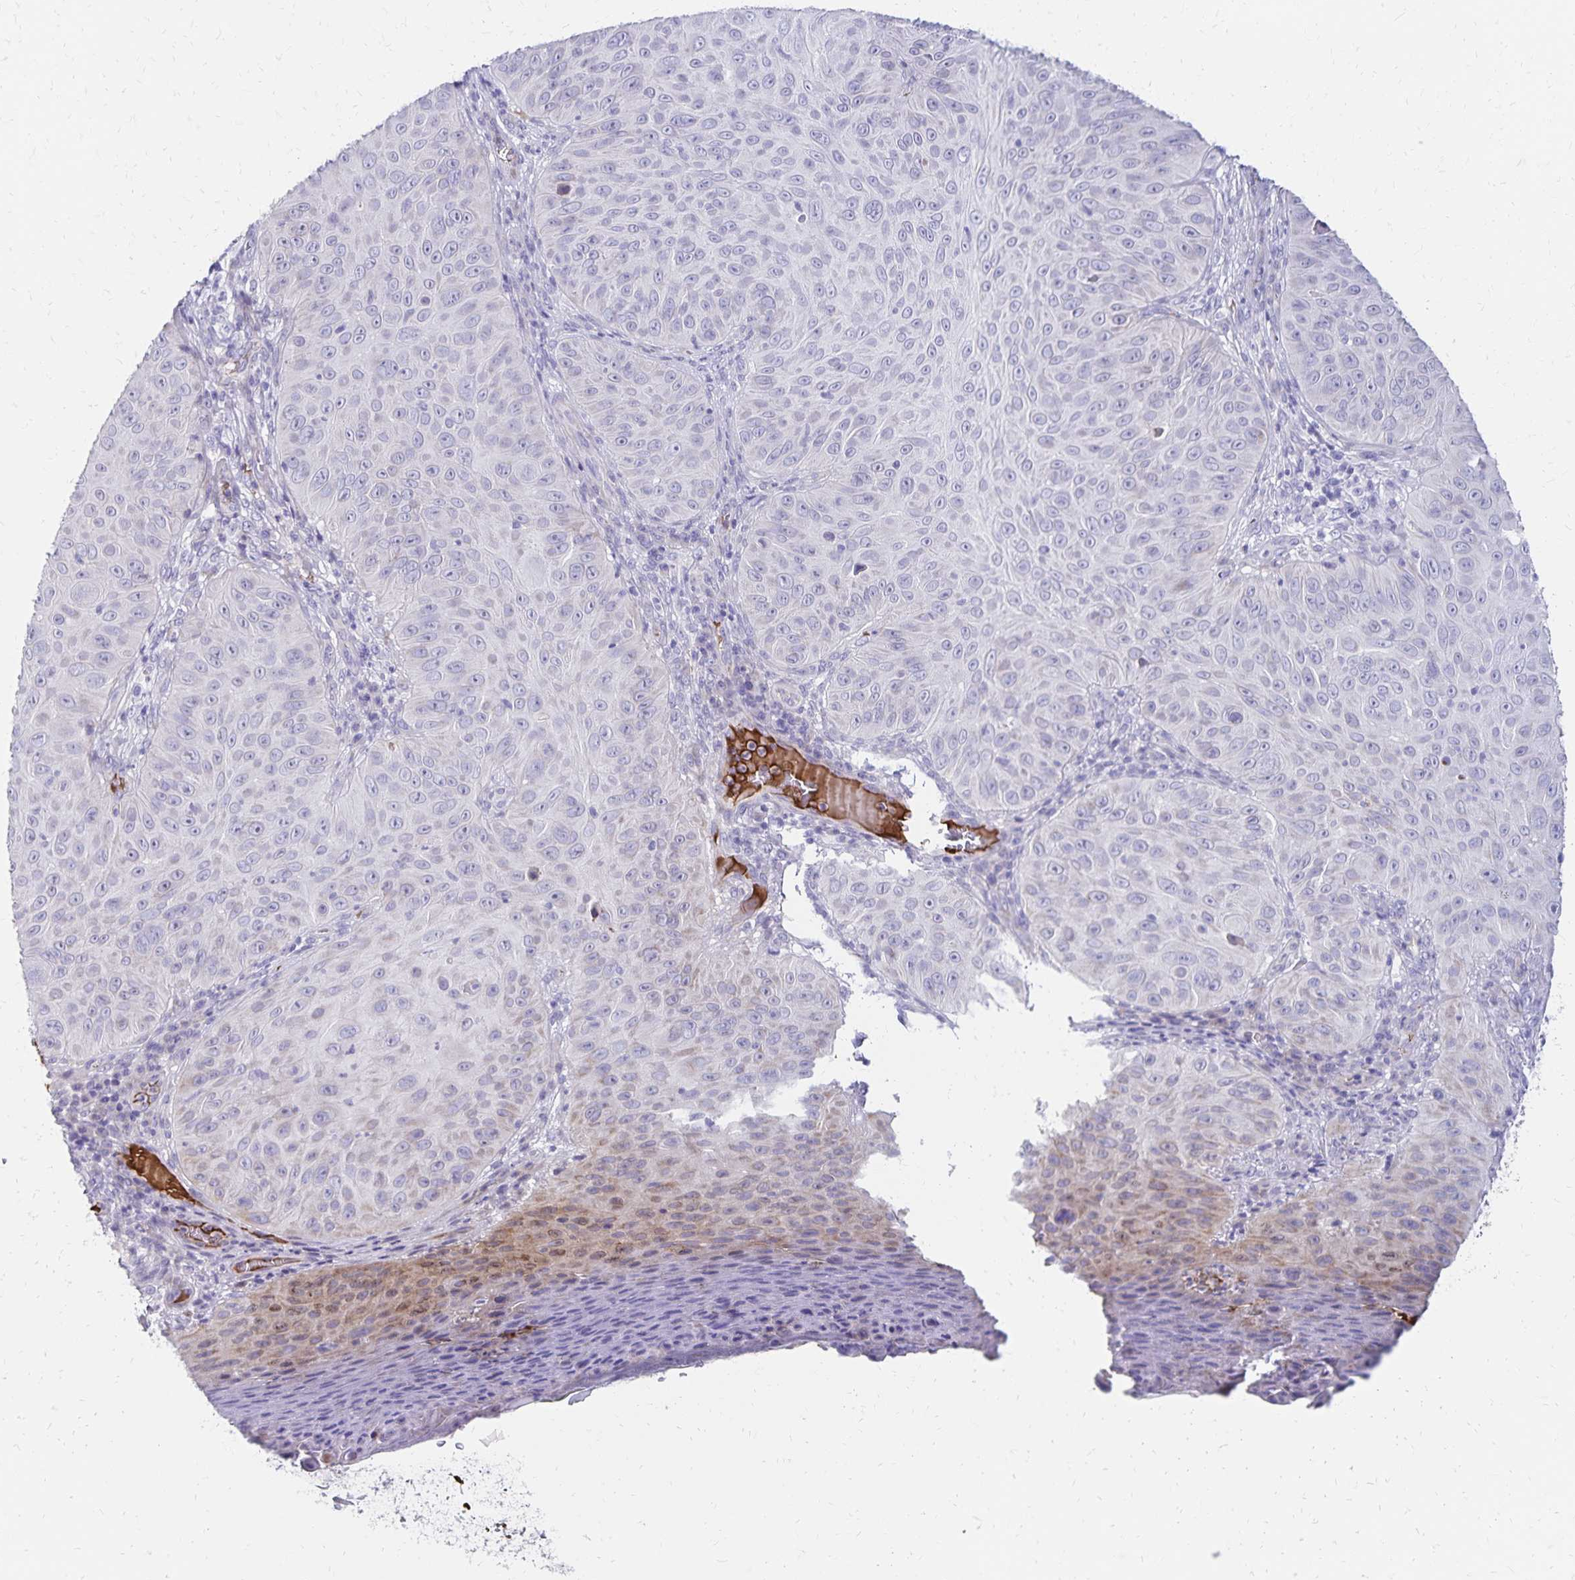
{"staining": {"intensity": "weak", "quantity": "<25%", "location": "cytoplasmic/membranous"}, "tissue": "skin cancer", "cell_type": "Tumor cells", "image_type": "cancer", "snomed": [{"axis": "morphology", "description": "Squamous cell carcinoma, NOS"}, {"axis": "topography", "description": "Skin"}], "caption": "A high-resolution micrograph shows IHC staining of skin squamous cell carcinoma, which reveals no significant staining in tumor cells.", "gene": "NECAP1", "patient": {"sex": "male", "age": 82}}